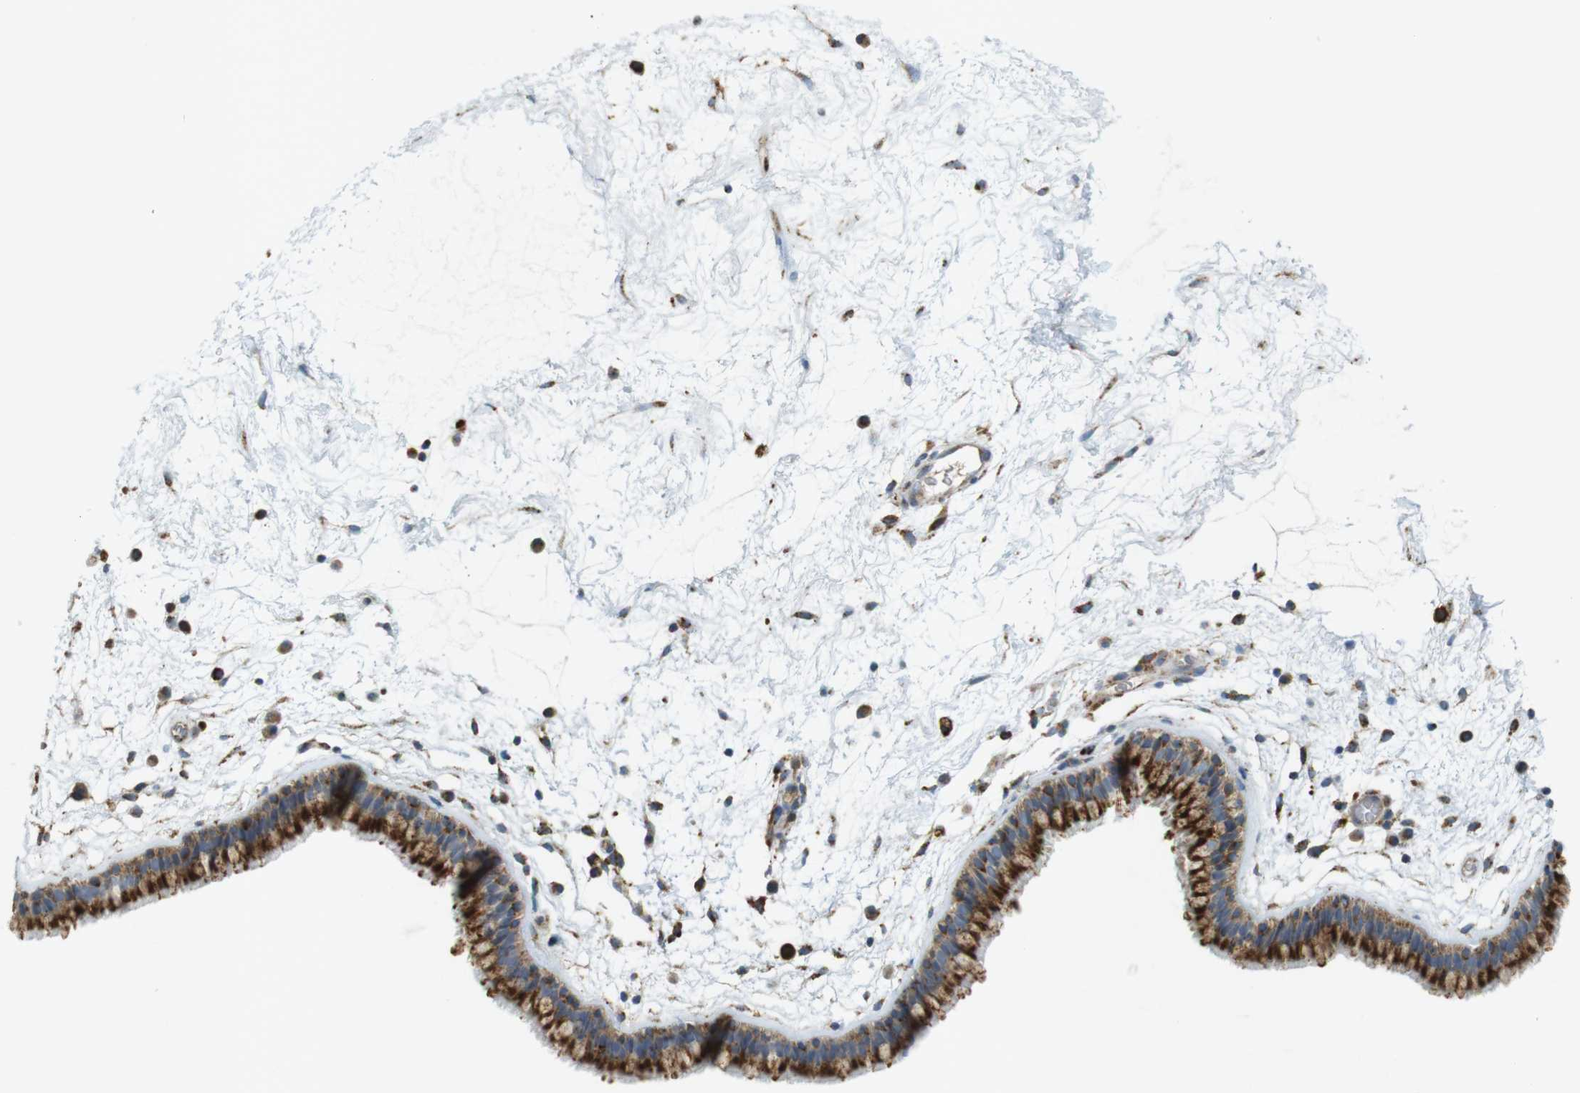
{"staining": {"intensity": "strong", "quantity": ">75%", "location": "cytoplasmic/membranous"}, "tissue": "nasopharynx", "cell_type": "Respiratory epithelial cells", "image_type": "normal", "snomed": [{"axis": "morphology", "description": "Normal tissue, NOS"}, {"axis": "morphology", "description": "Inflammation, NOS"}, {"axis": "topography", "description": "Nasopharynx"}], "caption": "The micrograph demonstrates staining of normal nasopharynx, revealing strong cytoplasmic/membranous protein expression (brown color) within respiratory epithelial cells.", "gene": "LAMP1", "patient": {"sex": "male", "age": 48}}